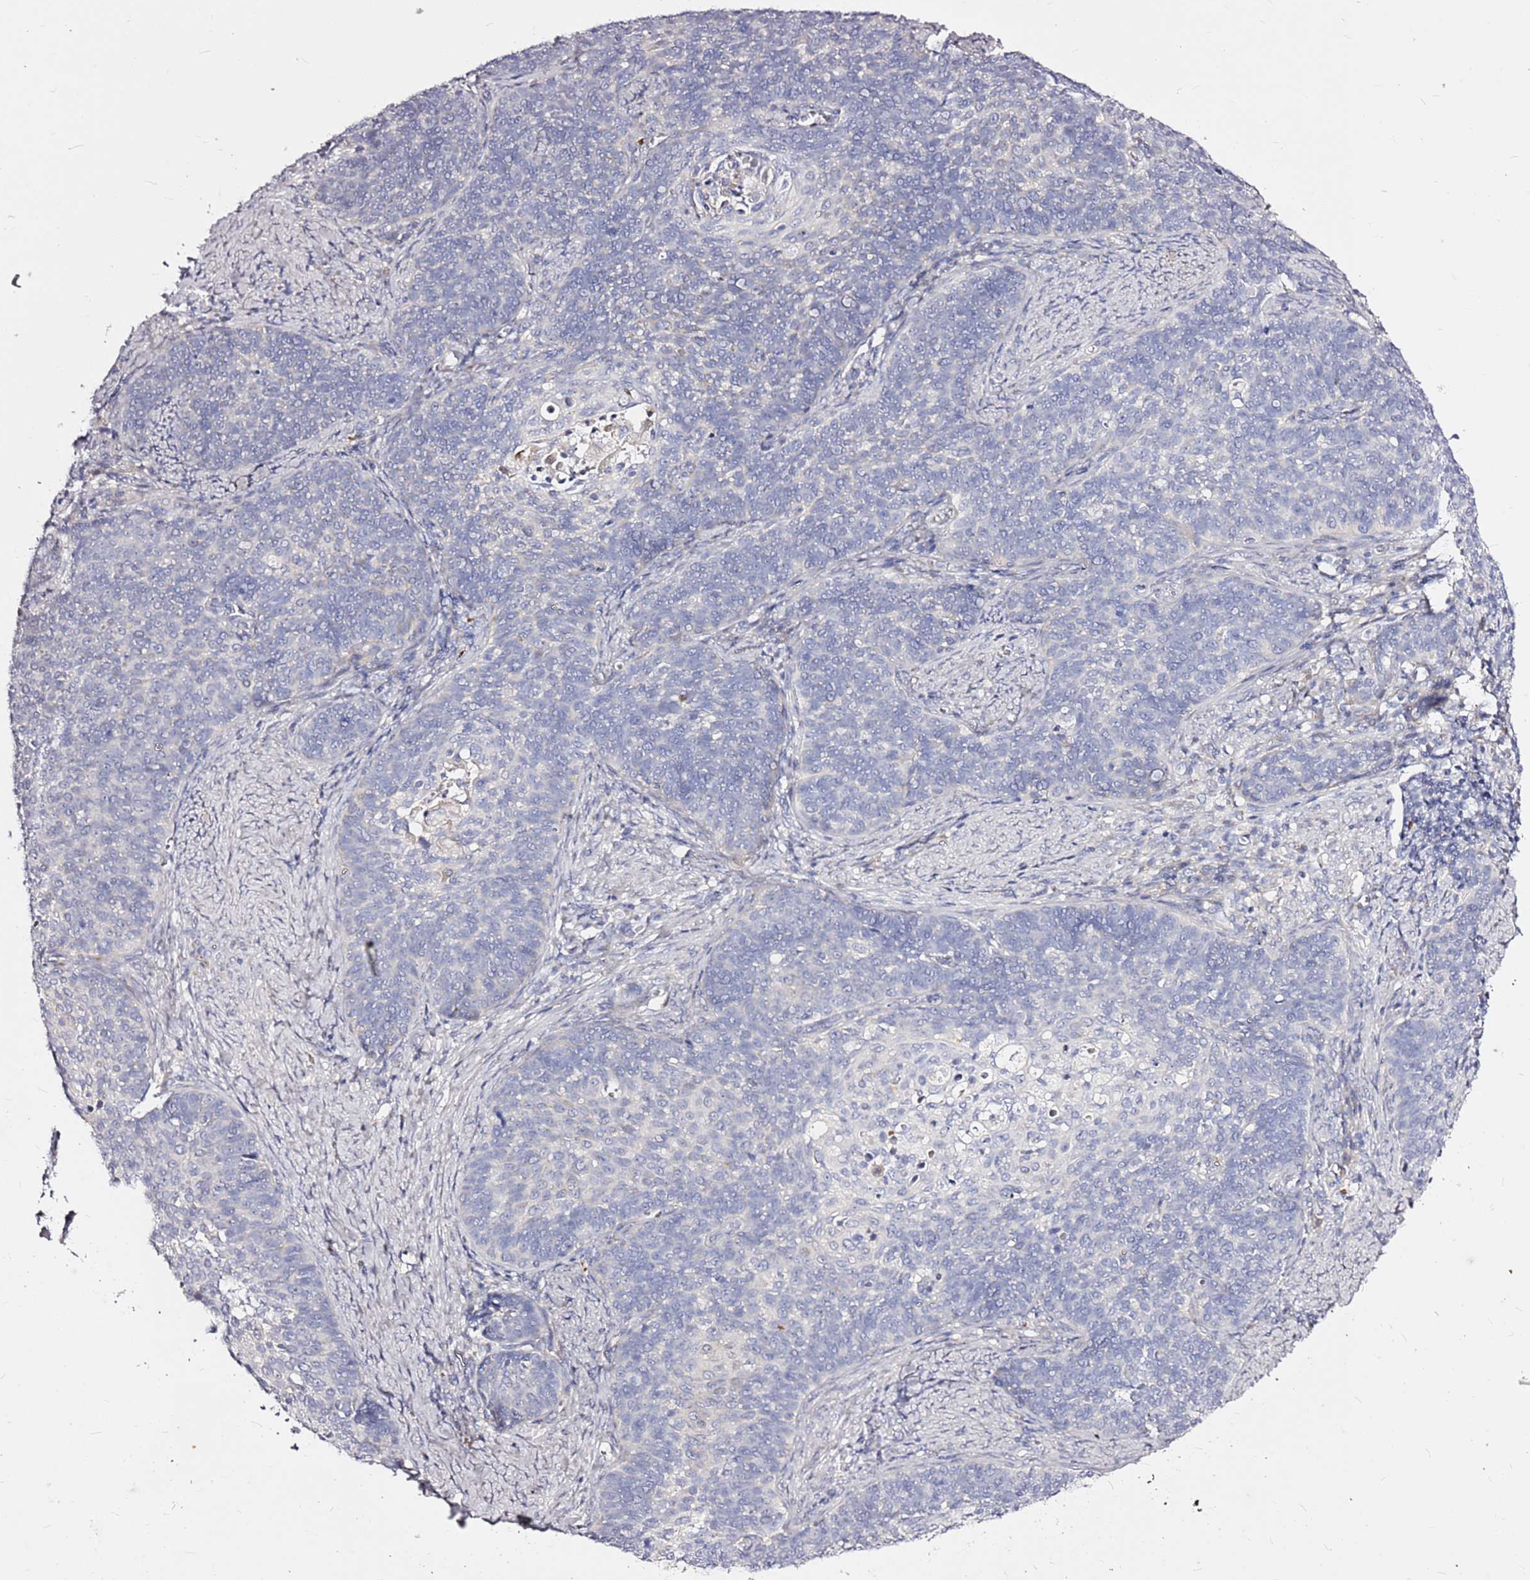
{"staining": {"intensity": "negative", "quantity": "none", "location": "none"}, "tissue": "cervical cancer", "cell_type": "Tumor cells", "image_type": "cancer", "snomed": [{"axis": "morphology", "description": "Normal tissue, NOS"}, {"axis": "morphology", "description": "Squamous cell carcinoma, NOS"}, {"axis": "topography", "description": "Cervix"}], "caption": "This is a image of immunohistochemistry staining of cervical cancer, which shows no expression in tumor cells. (DAB IHC with hematoxylin counter stain).", "gene": "CASD1", "patient": {"sex": "female", "age": 39}}